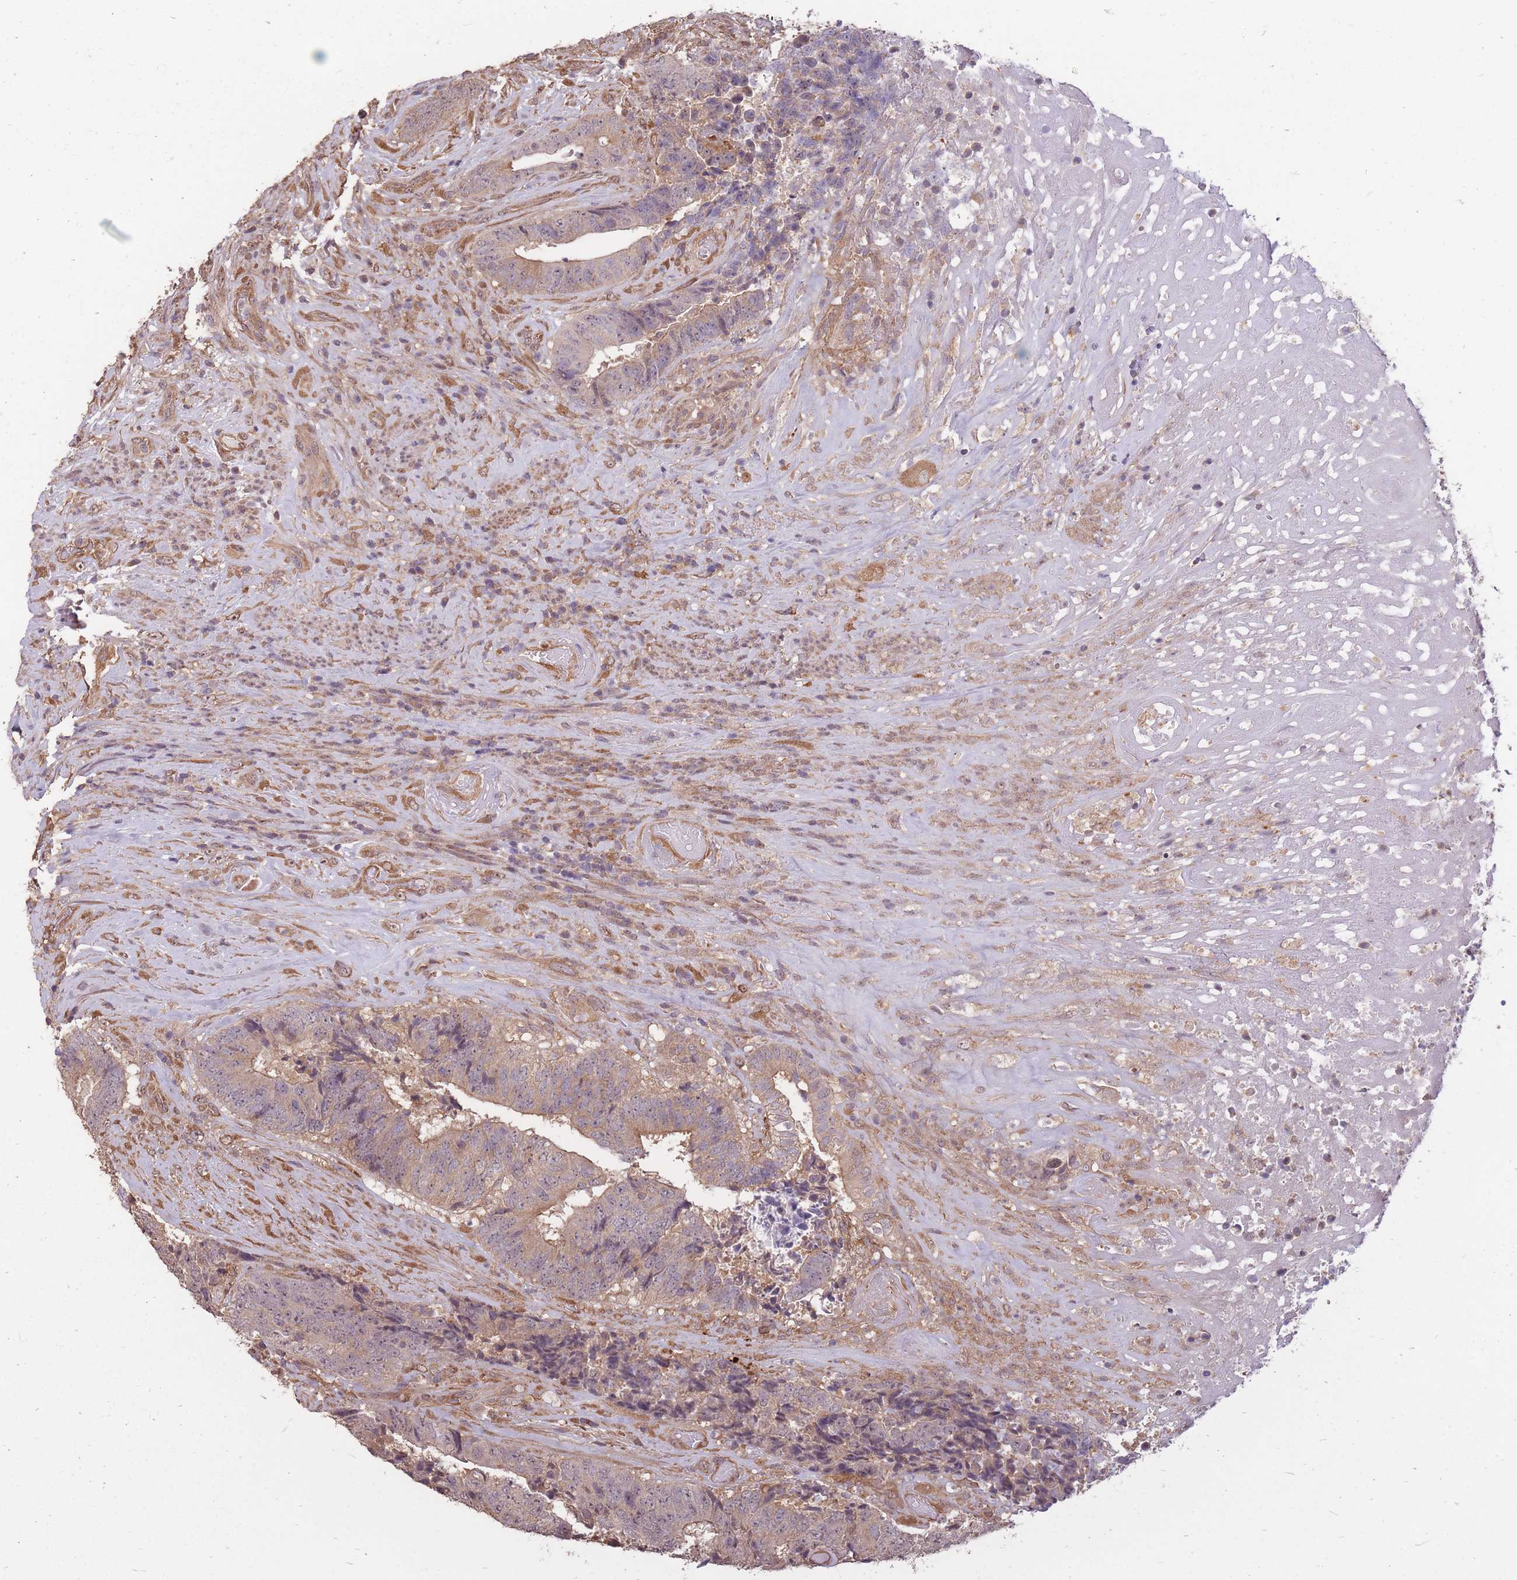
{"staining": {"intensity": "weak", "quantity": "25%-75%", "location": "cytoplasmic/membranous"}, "tissue": "colorectal cancer", "cell_type": "Tumor cells", "image_type": "cancer", "snomed": [{"axis": "morphology", "description": "Adenocarcinoma, NOS"}, {"axis": "topography", "description": "Rectum"}], "caption": "Colorectal cancer tissue shows weak cytoplasmic/membranous expression in approximately 25%-75% of tumor cells", "gene": "DYNC1LI2", "patient": {"sex": "male", "age": 72}}